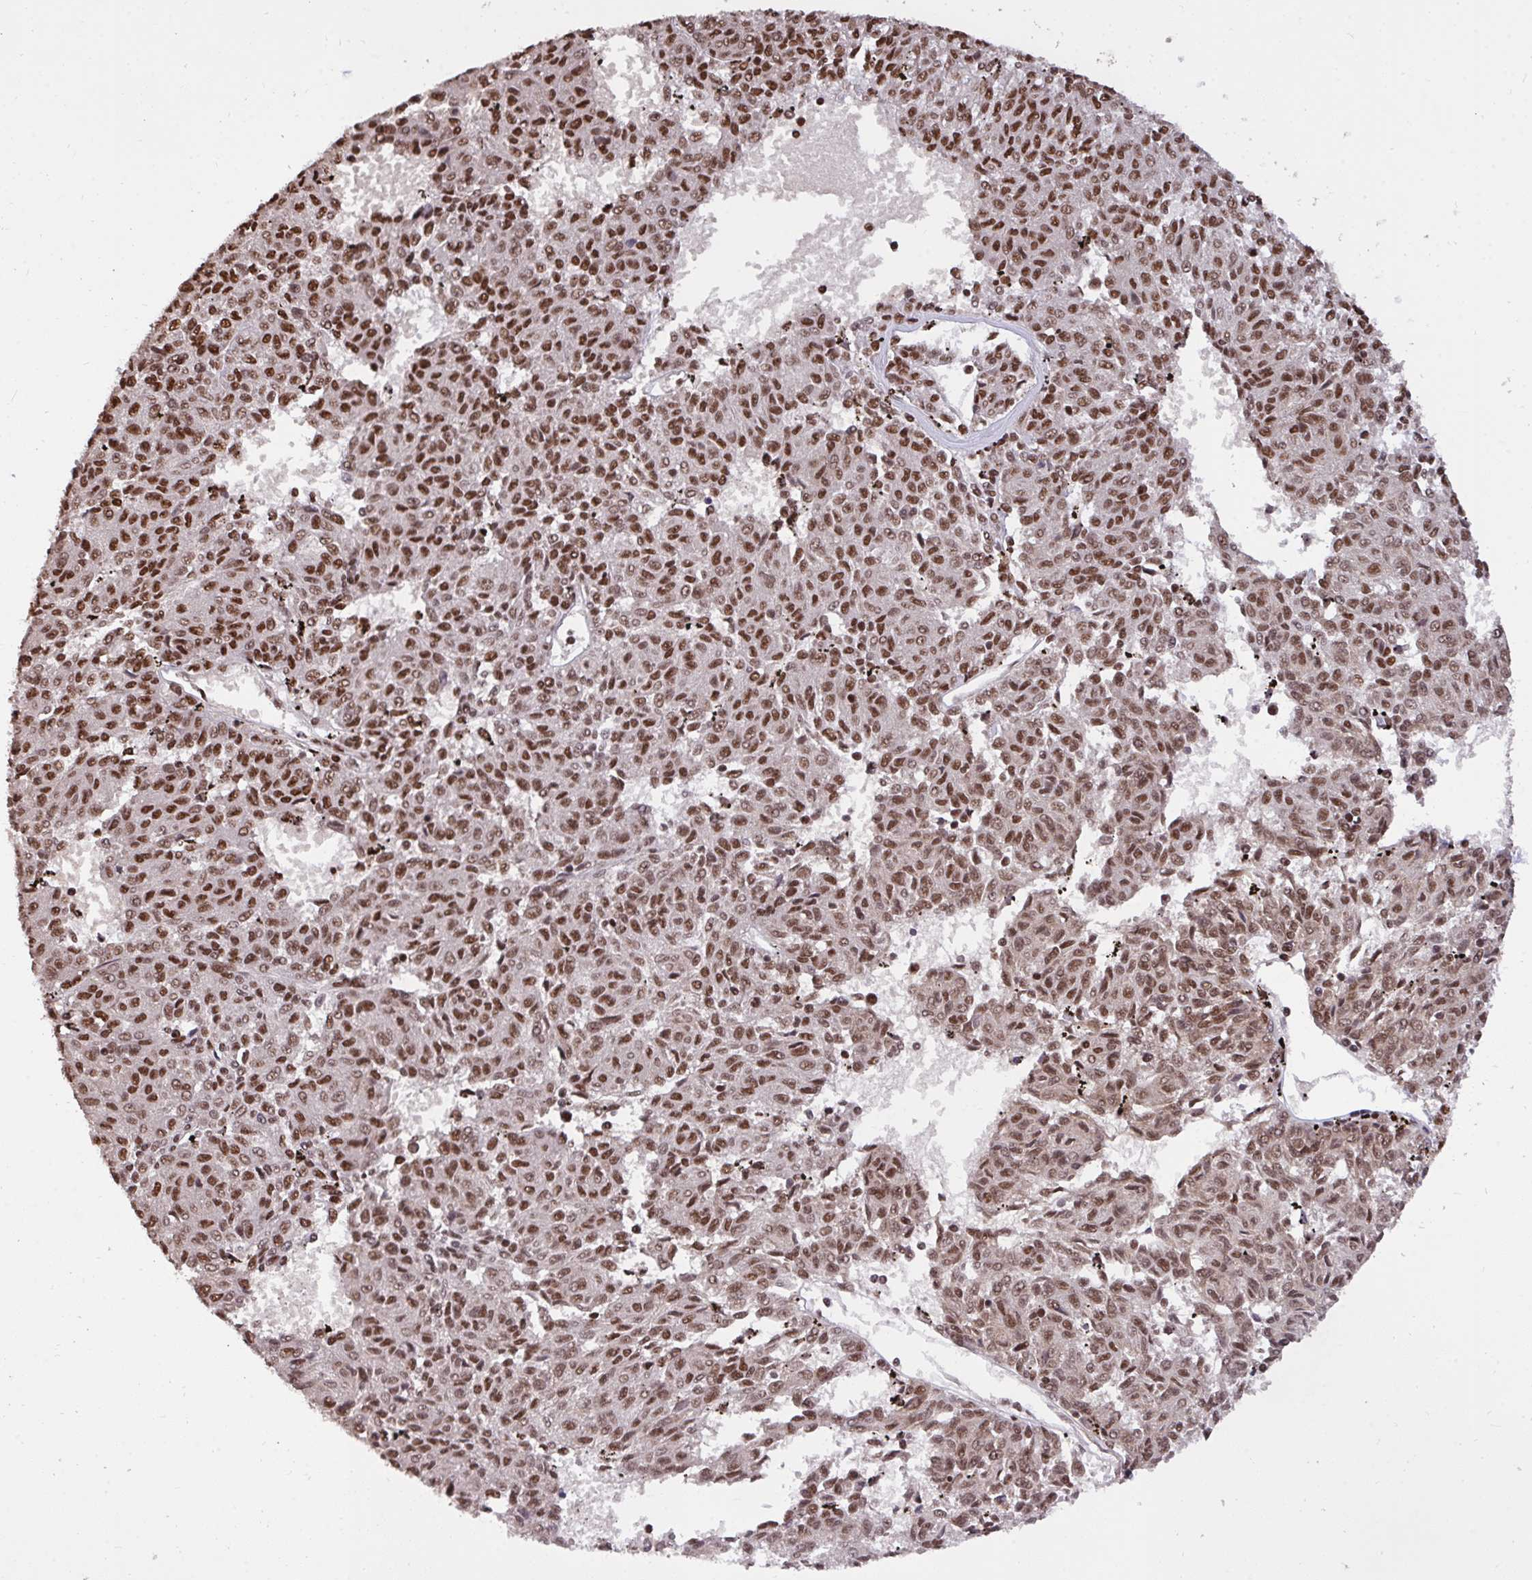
{"staining": {"intensity": "moderate", "quantity": ">75%", "location": "cytoplasmic/membranous,nuclear"}, "tissue": "melanoma", "cell_type": "Tumor cells", "image_type": "cancer", "snomed": [{"axis": "morphology", "description": "Malignant melanoma, NOS"}, {"axis": "topography", "description": "Skin"}], "caption": "Immunohistochemical staining of malignant melanoma exhibits medium levels of moderate cytoplasmic/membranous and nuclear positivity in about >75% of tumor cells.", "gene": "HNRNPL", "patient": {"sex": "female", "age": 72}}